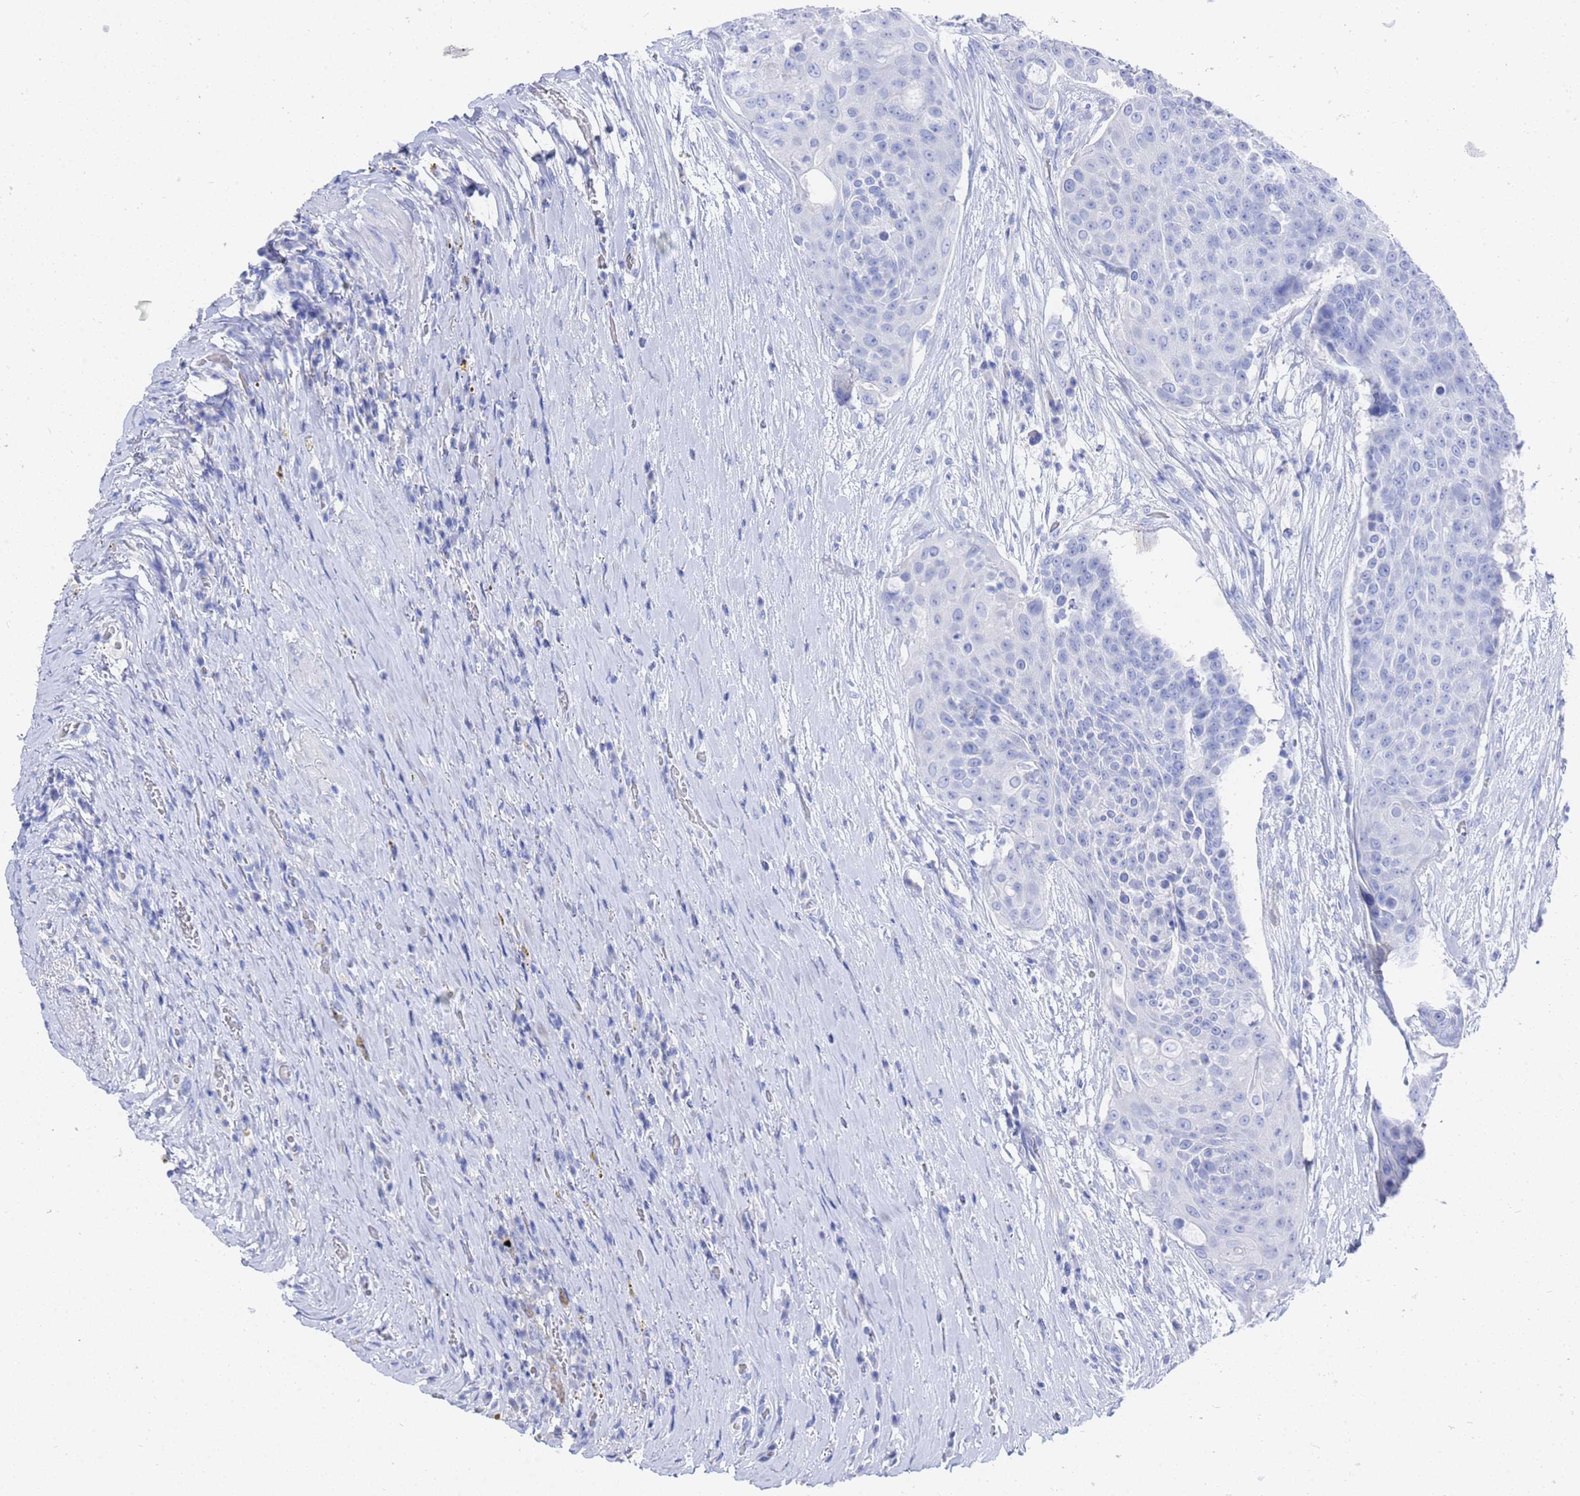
{"staining": {"intensity": "negative", "quantity": "none", "location": "none"}, "tissue": "urothelial cancer", "cell_type": "Tumor cells", "image_type": "cancer", "snomed": [{"axis": "morphology", "description": "Urothelial carcinoma, High grade"}, {"axis": "topography", "description": "Urinary bladder"}], "caption": "Immunohistochemistry (IHC) histopathology image of neoplastic tissue: human high-grade urothelial carcinoma stained with DAB (3,3'-diaminobenzidine) displays no significant protein positivity in tumor cells.", "gene": "GGT1", "patient": {"sex": "female", "age": 63}}